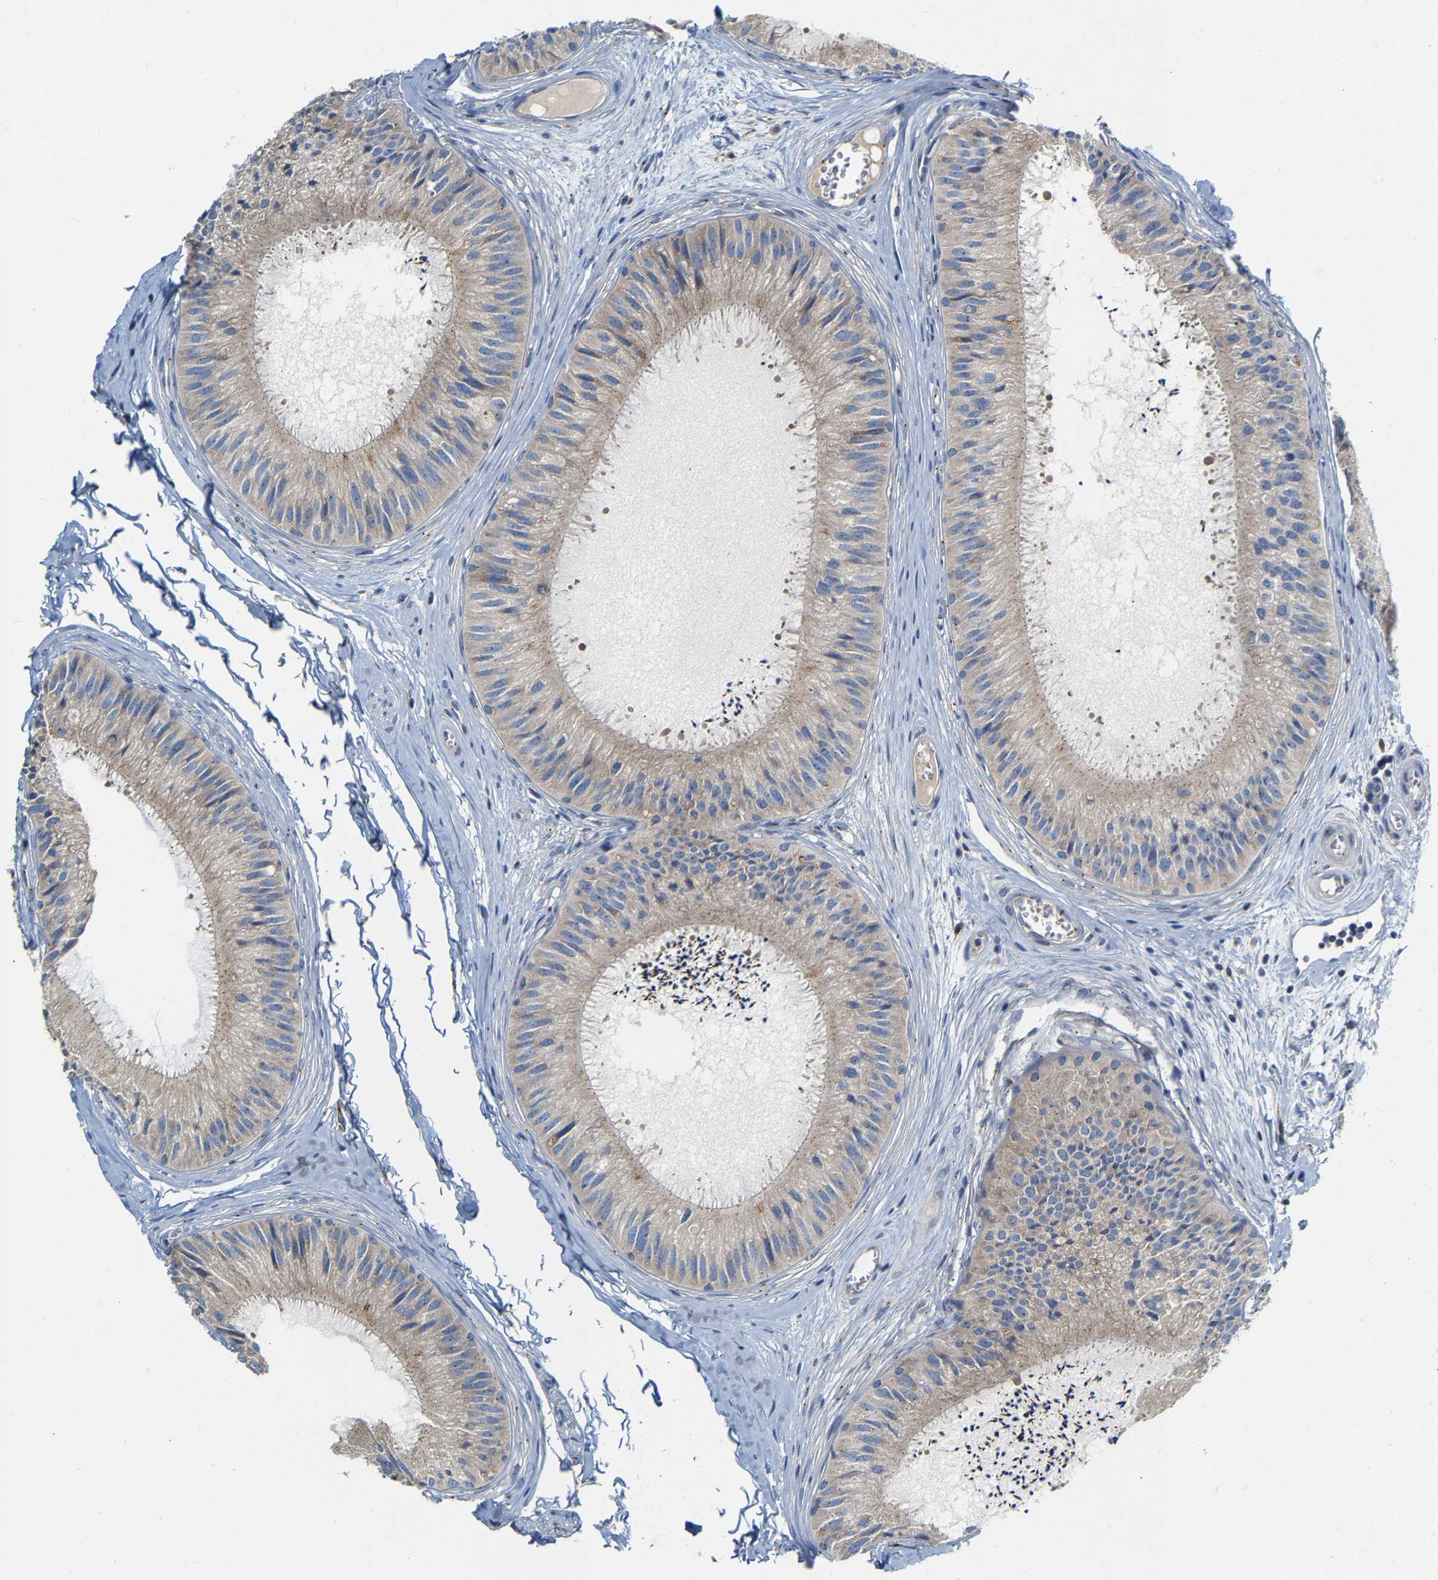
{"staining": {"intensity": "weak", "quantity": "25%-75%", "location": "cytoplasmic/membranous"}, "tissue": "epididymis", "cell_type": "Glandular cells", "image_type": "normal", "snomed": [{"axis": "morphology", "description": "Normal tissue, NOS"}, {"axis": "topography", "description": "Epididymis"}], "caption": "Unremarkable epididymis displays weak cytoplasmic/membranous staining in approximately 25%-75% of glandular cells, visualized by immunohistochemistry. The staining is performed using DAB (3,3'-diaminobenzidine) brown chromogen to label protein expression. The nuclei are counter-stained blue using hematoxylin.", "gene": "PCNT", "patient": {"sex": "male", "age": 31}}